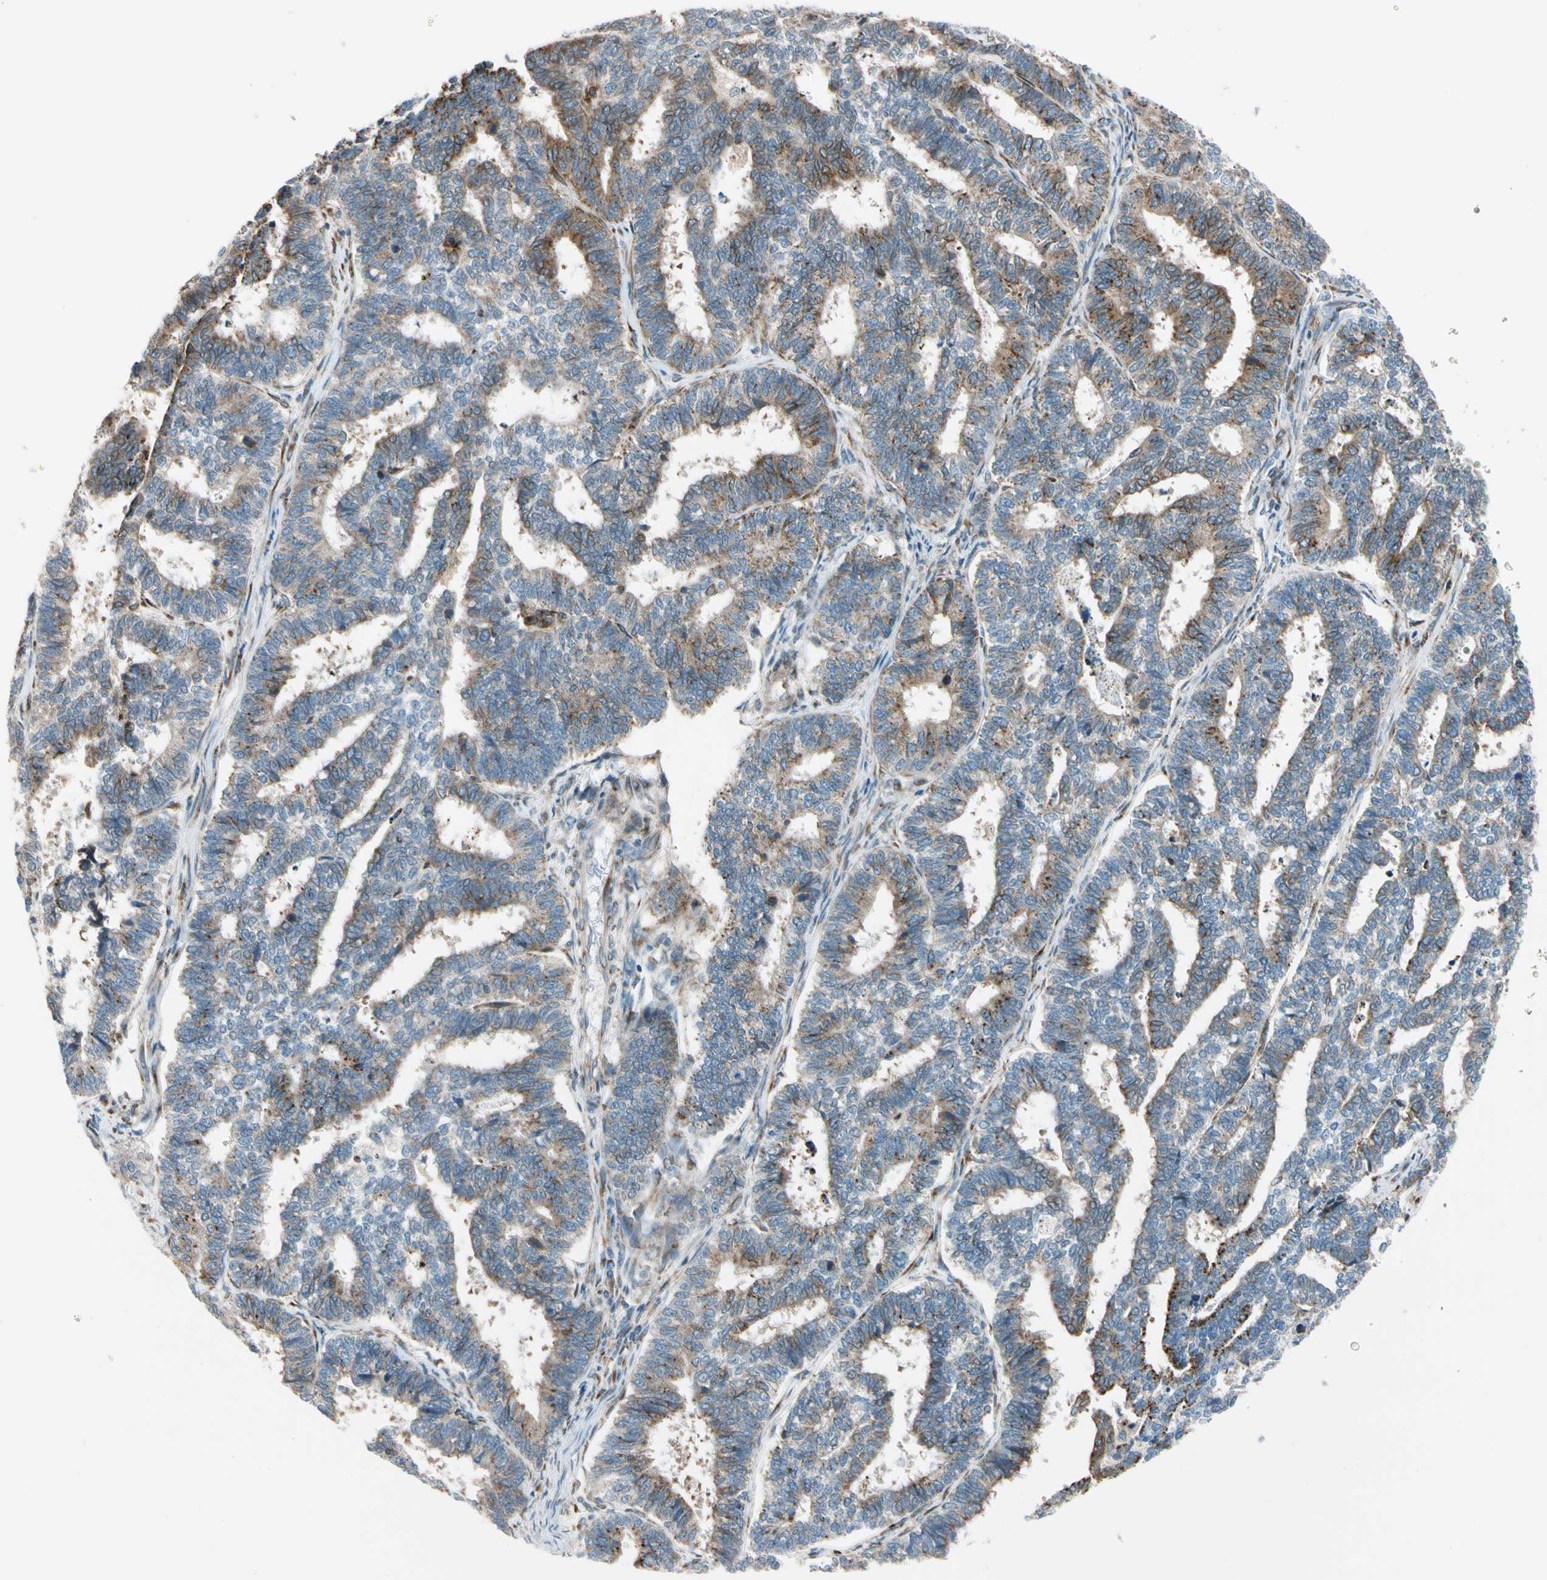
{"staining": {"intensity": "moderate", "quantity": "25%-75%", "location": "cytoplasmic/membranous"}, "tissue": "endometrial cancer", "cell_type": "Tumor cells", "image_type": "cancer", "snomed": [{"axis": "morphology", "description": "Adenocarcinoma, NOS"}, {"axis": "topography", "description": "Endometrium"}], "caption": "Endometrial cancer tissue shows moderate cytoplasmic/membranous staining in approximately 25%-75% of tumor cells, visualized by immunohistochemistry.", "gene": "NUCB1", "patient": {"sex": "female", "age": 70}}